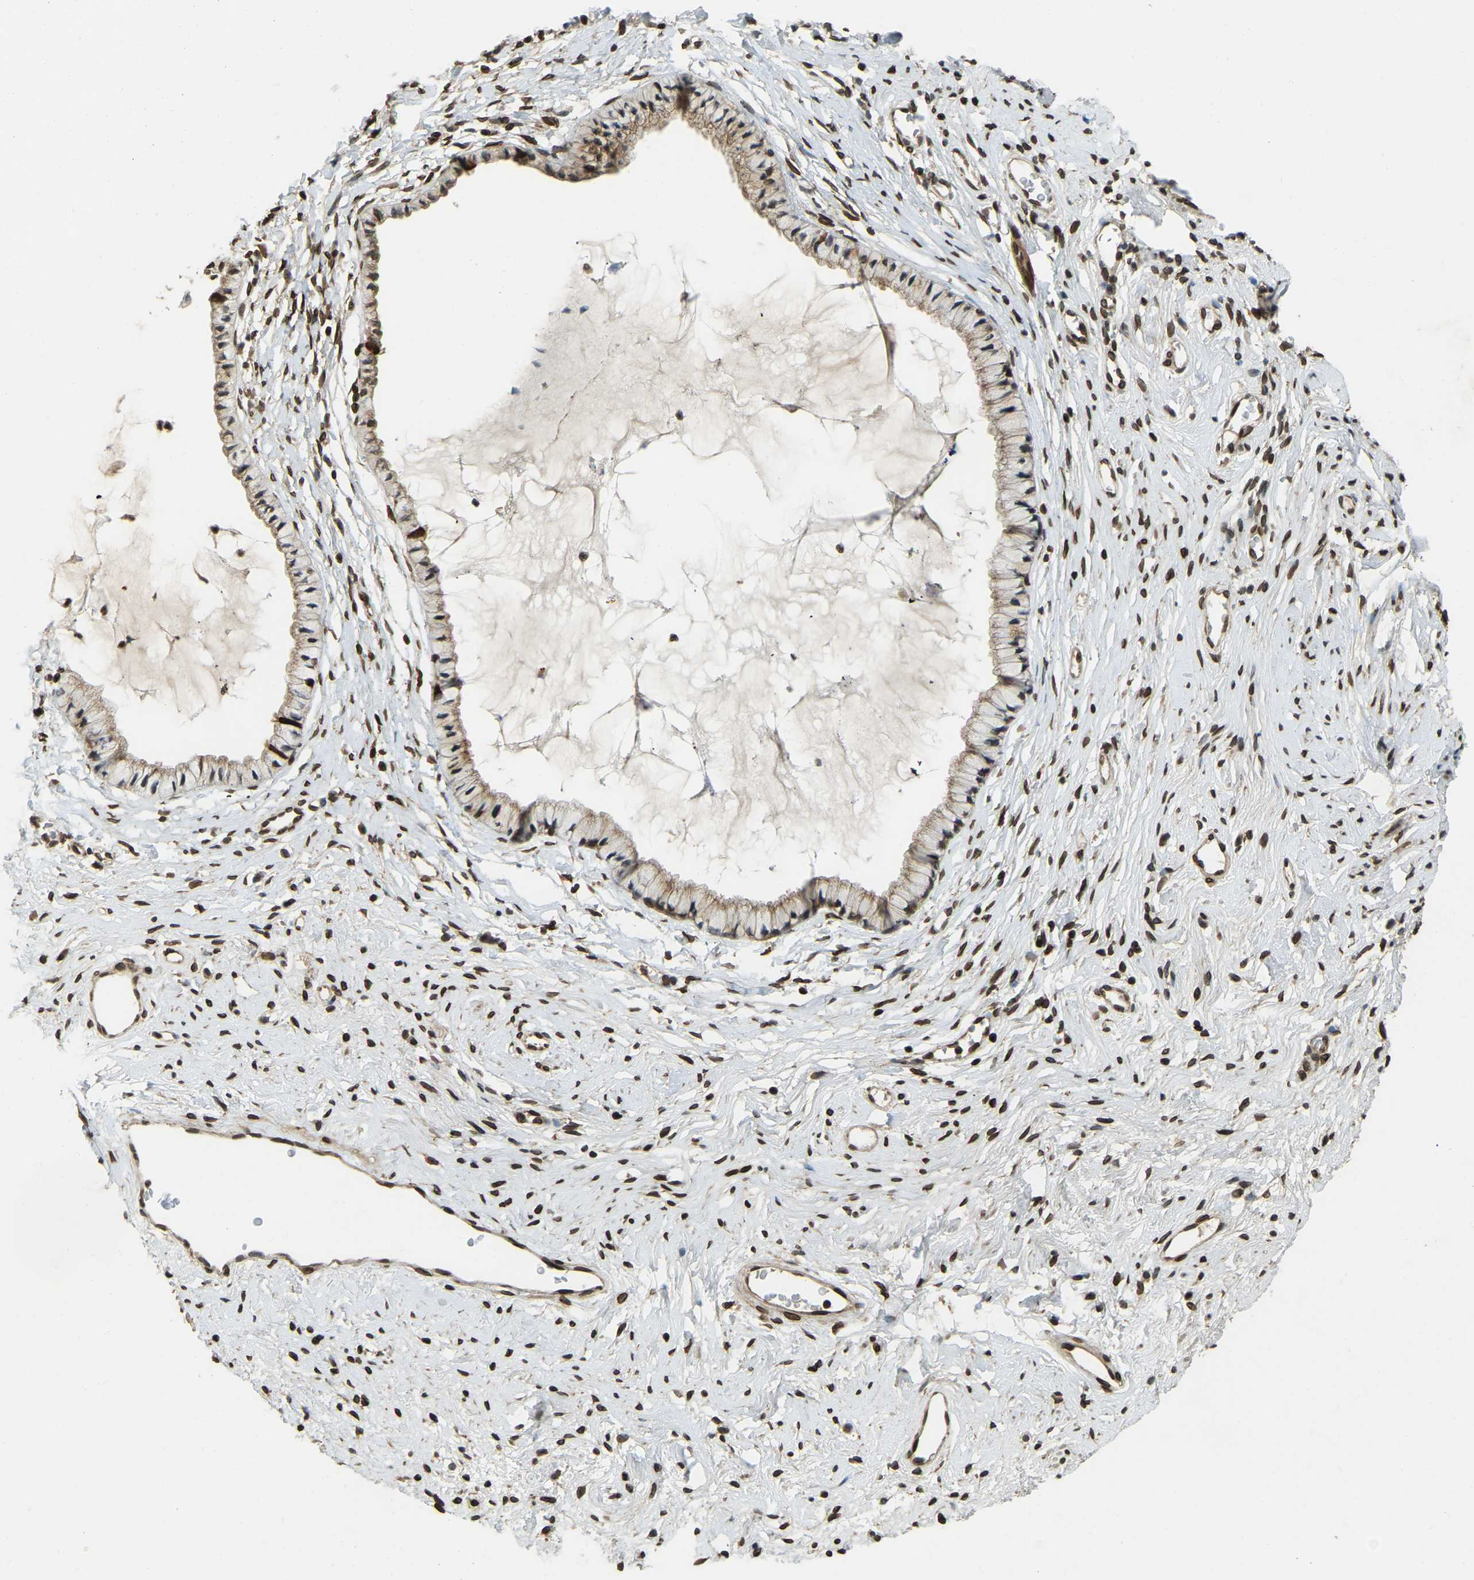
{"staining": {"intensity": "moderate", "quantity": ">75%", "location": "cytoplasmic/membranous"}, "tissue": "cervix", "cell_type": "Glandular cells", "image_type": "normal", "snomed": [{"axis": "morphology", "description": "Normal tissue, NOS"}, {"axis": "topography", "description": "Cervix"}], "caption": "Immunohistochemistry (IHC) image of benign human cervix stained for a protein (brown), which displays medium levels of moderate cytoplasmic/membranous staining in about >75% of glandular cells.", "gene": "SYNE1", "patient": {"sex": "female", "age": 77}}